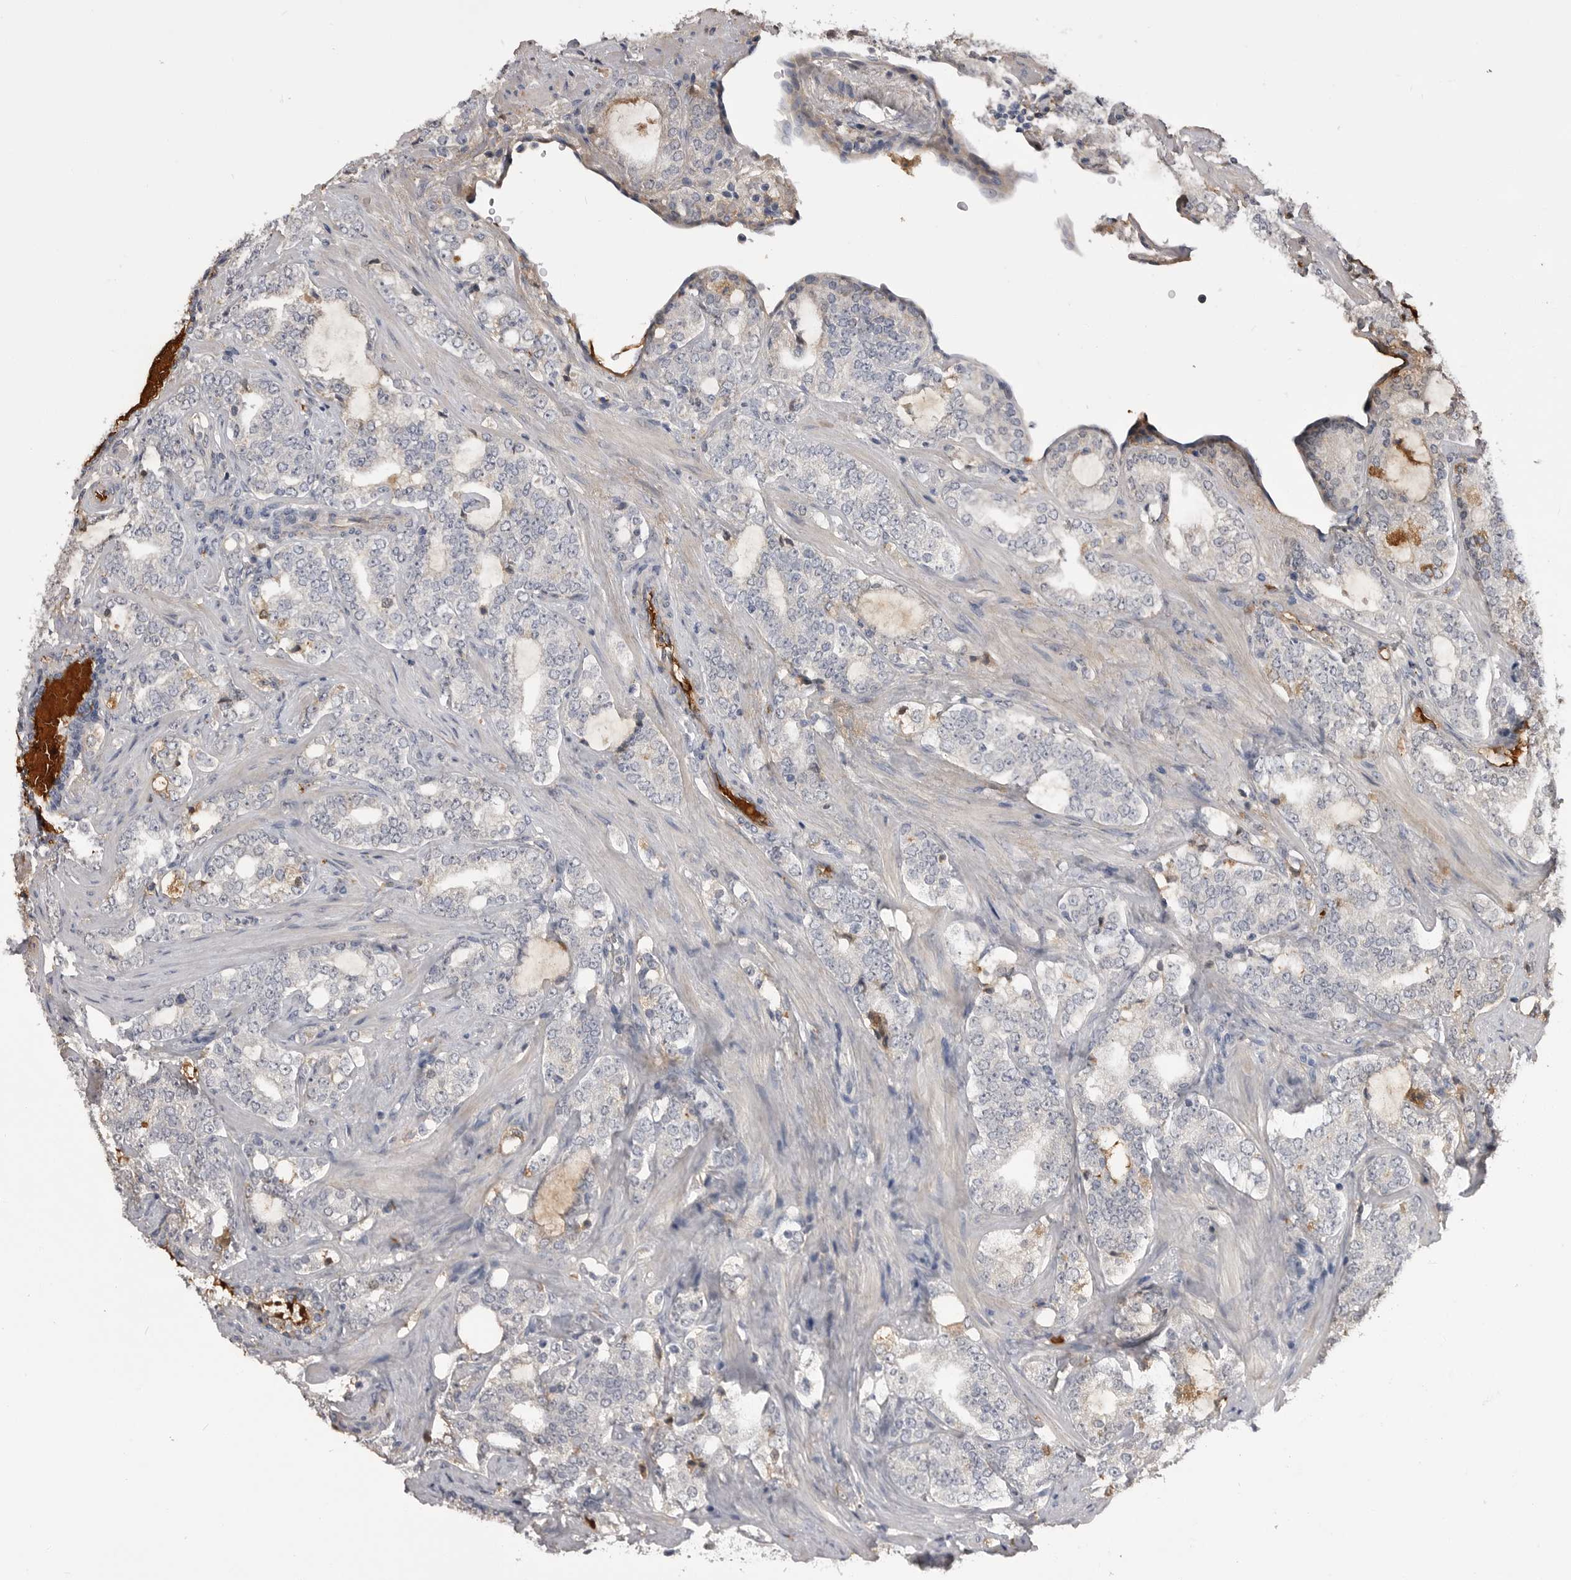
{"staining": {"intensity": "negative", "quantity": "none", "location": "none"}, "tissue": "prostate cancer", "cell_type": "Tumor cells", "image_type": "cancer", "snomed": [{"axis": "morphology", "description": "Adenocarcinoma, High grade"}, {"axis": "topography", "description": "Prostate"}], "caption": "This is an IHC image of prostate cancer (high-grade adenocarcinoma). There is no positivity in tumor cells.", "gene": "AHSG", "patient": {"sex": "male", "age": 64}}